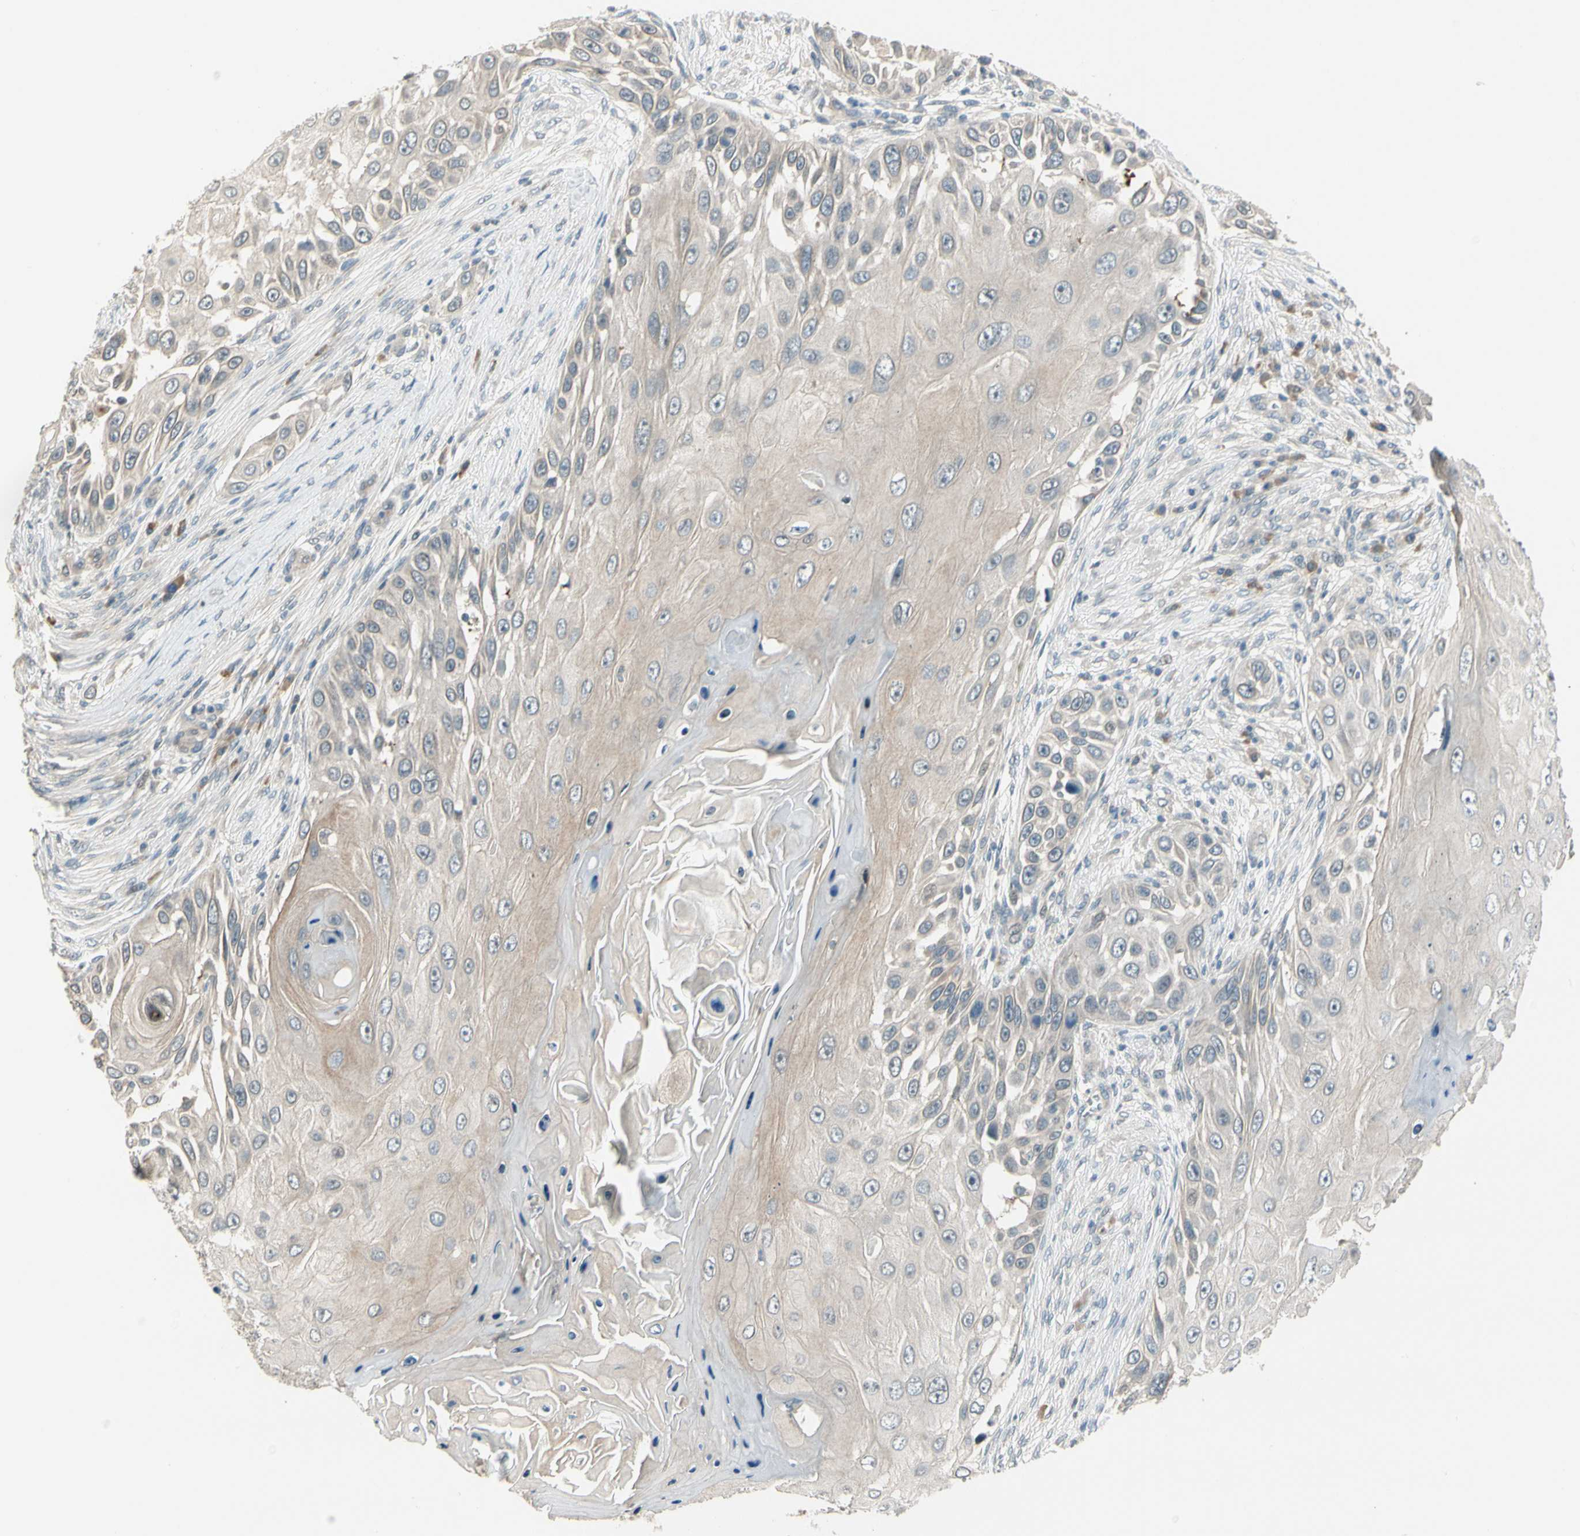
{"staining": {"intensity": "weak", "quantity": "<25%", "location": "cytoplasmic/membranous"}, "tissue": "skin cancer", "cell_type": "Tumor cells", "image_type": "cancer", "snomed": [{"axis": "morphology", "description": "Squamous cell carcinoma, NOS"}, {"axis": "topography", "description": "Skin"}], "caption": "Immunohistochemistry micrograph of neoplastic tissue: human skin squamous cell carcinoma stained with DAB reveals no significant protein expression in tumor cells.", "gene": "PCDHB15", "patient": {"sex": "female", "age": 44}}